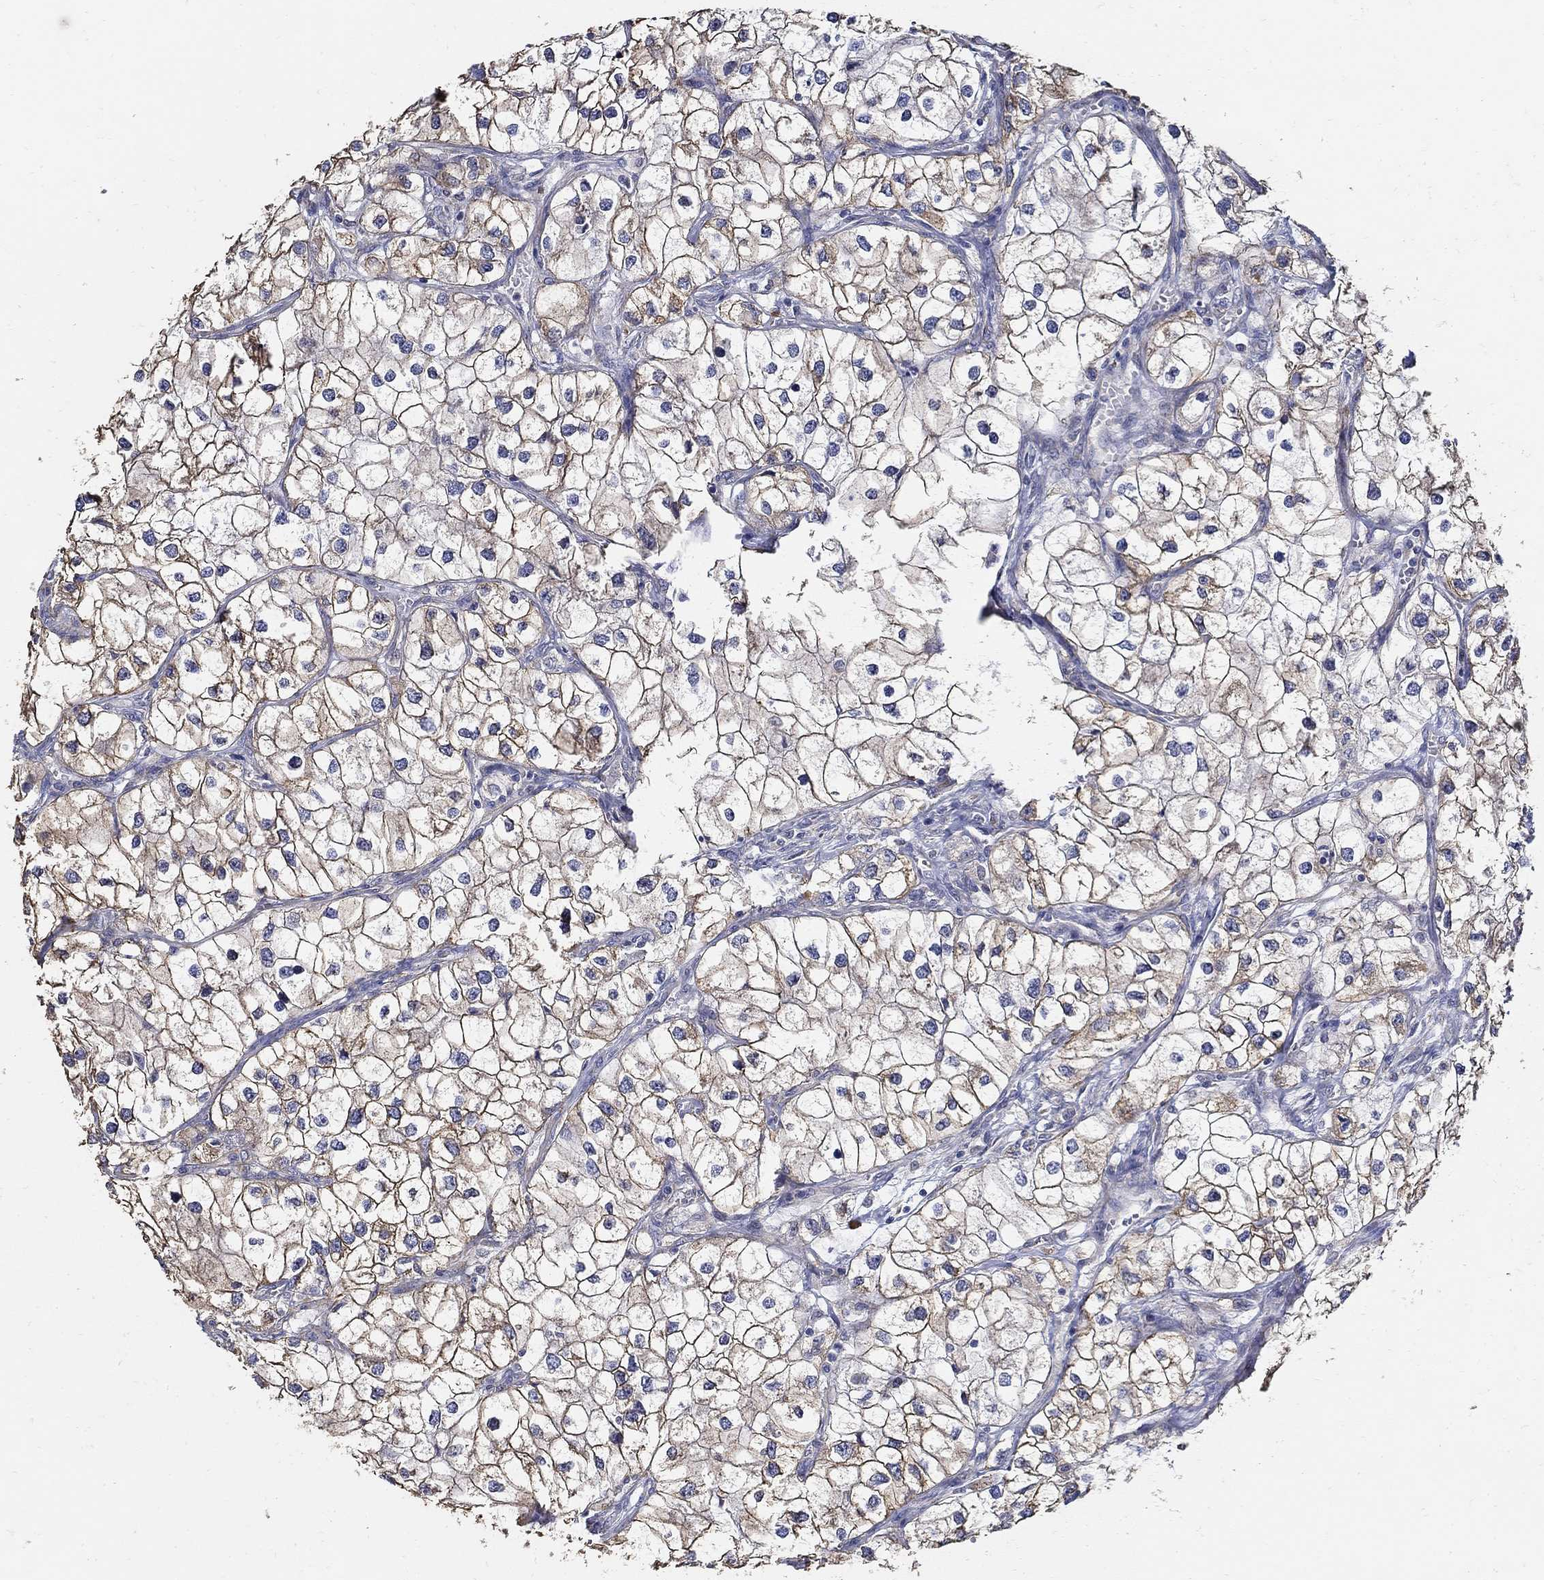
{"staining": {"intensity": "moderate", "quantity": ">75%", "location": "cytoplasmic/membranous"}, "tissue": "renal cancer", "cell_type": "Tumor cells", "image_type": "cancer", "snomed": [{"axis": "morphology", "description": "Adenocarcinoma, NOS"}, {"axis": "topography", "description": "Kidney"}], "caption": "A high-resolution photomicrograph shows immunohistochemistry (IHC) staining of renal adenocarcinoma, which displays moderate cytoplasmic/membranous staining in about >75% of tumor cells.", "gene": "EMILIN3", "patient": {"sex": "male", "age": 59}}